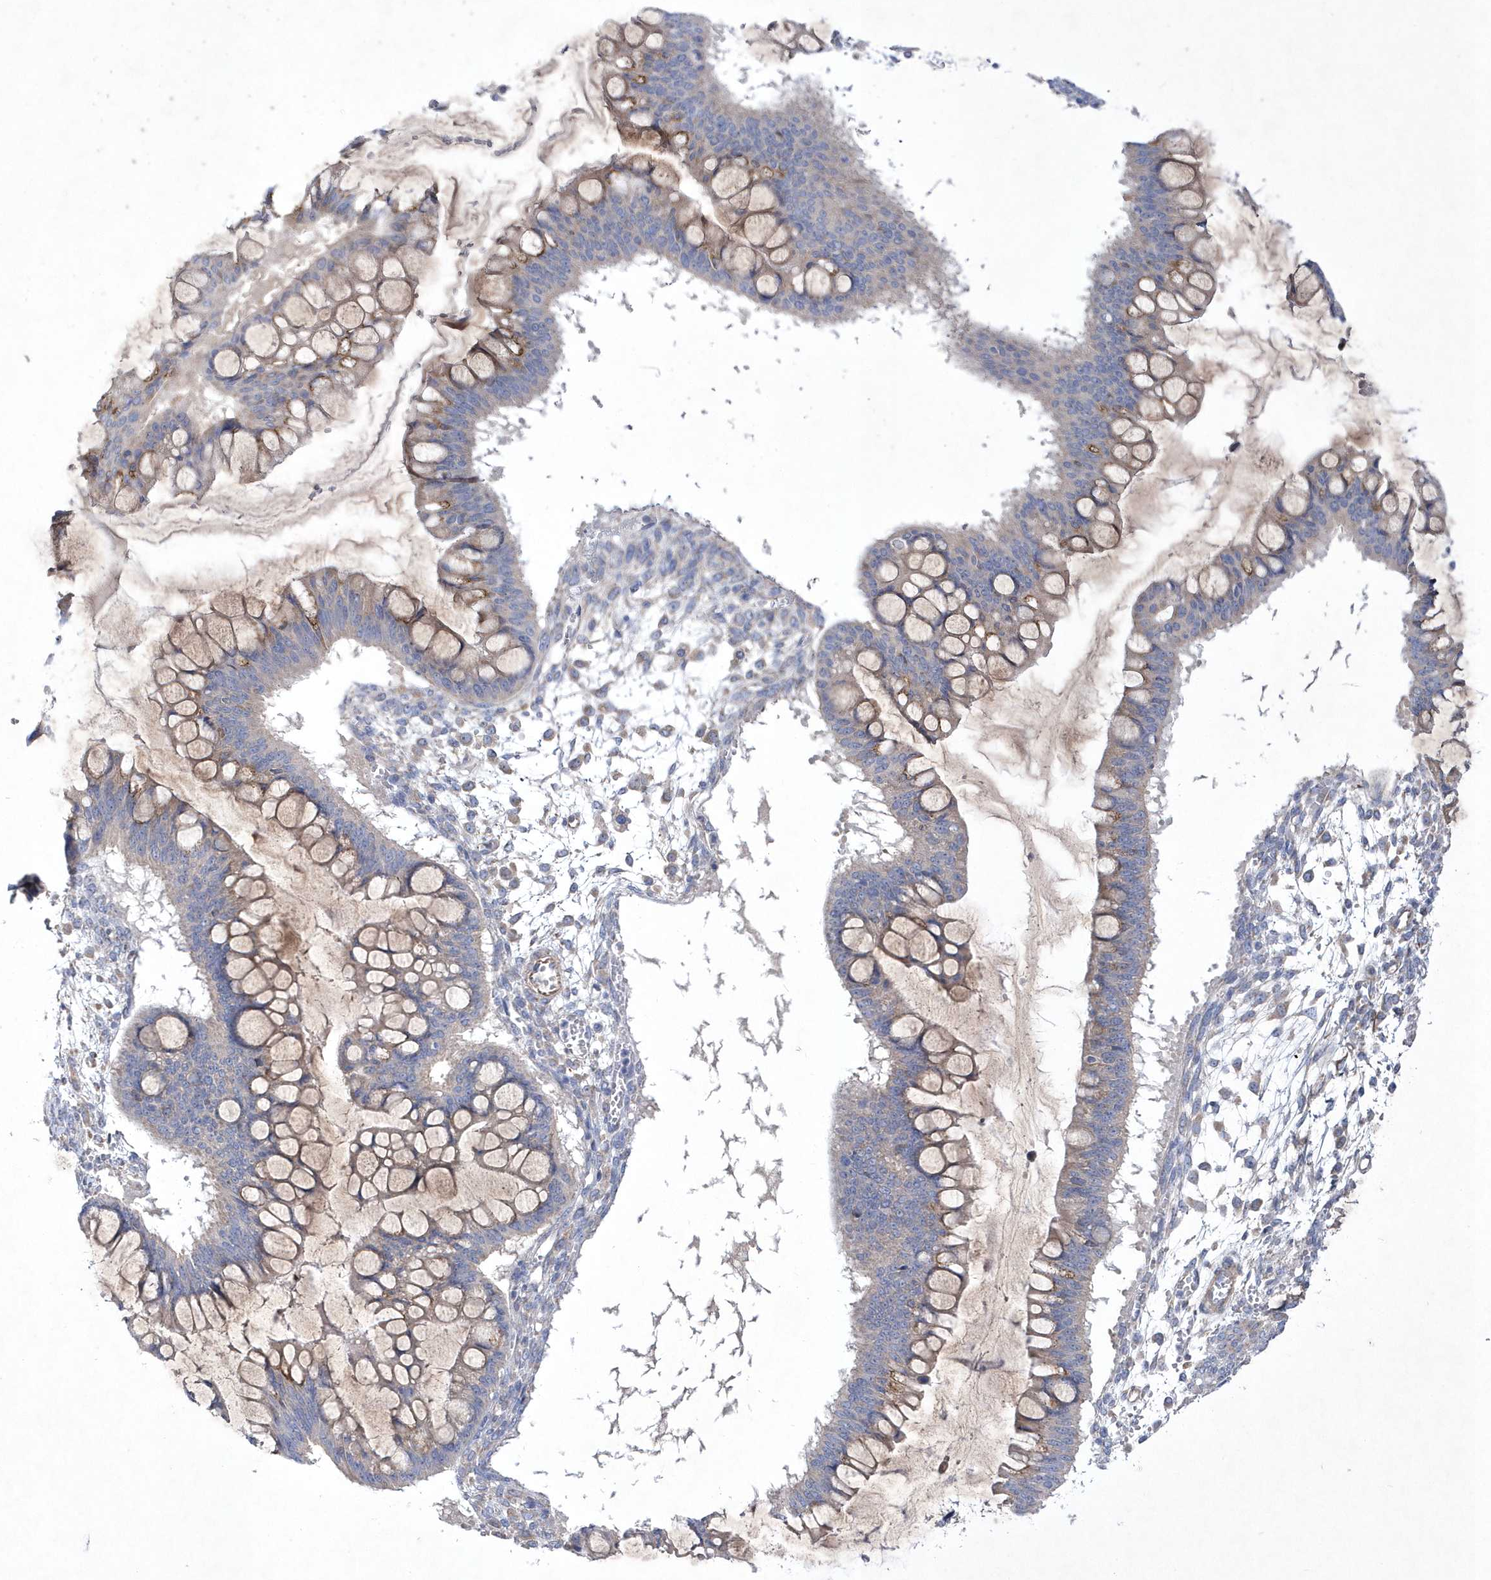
{"staining": {"intensity": "weak", "quantity": "25%-75%", "location": "cytoplasmic/membranous"}, "tissue": "ovarian cancer", "cell_type": "Tumor cells", "image_type": "cancer", "snomed": [{"axis": "morphology", "description": "Cystadenocarcinoma, mucinous, NOS"}, {"axis": "topography", "description": "Ovary"}], "caption": "Mucinous cystadenocarcinoma (ovarian) stained for a protein (brown) displays weak cytoplasmic/membranous positive positivity in approximately 25%-75% of tumor cells.", "gene": "METTL8", "patient": {"sex": "female", "age": 73}}